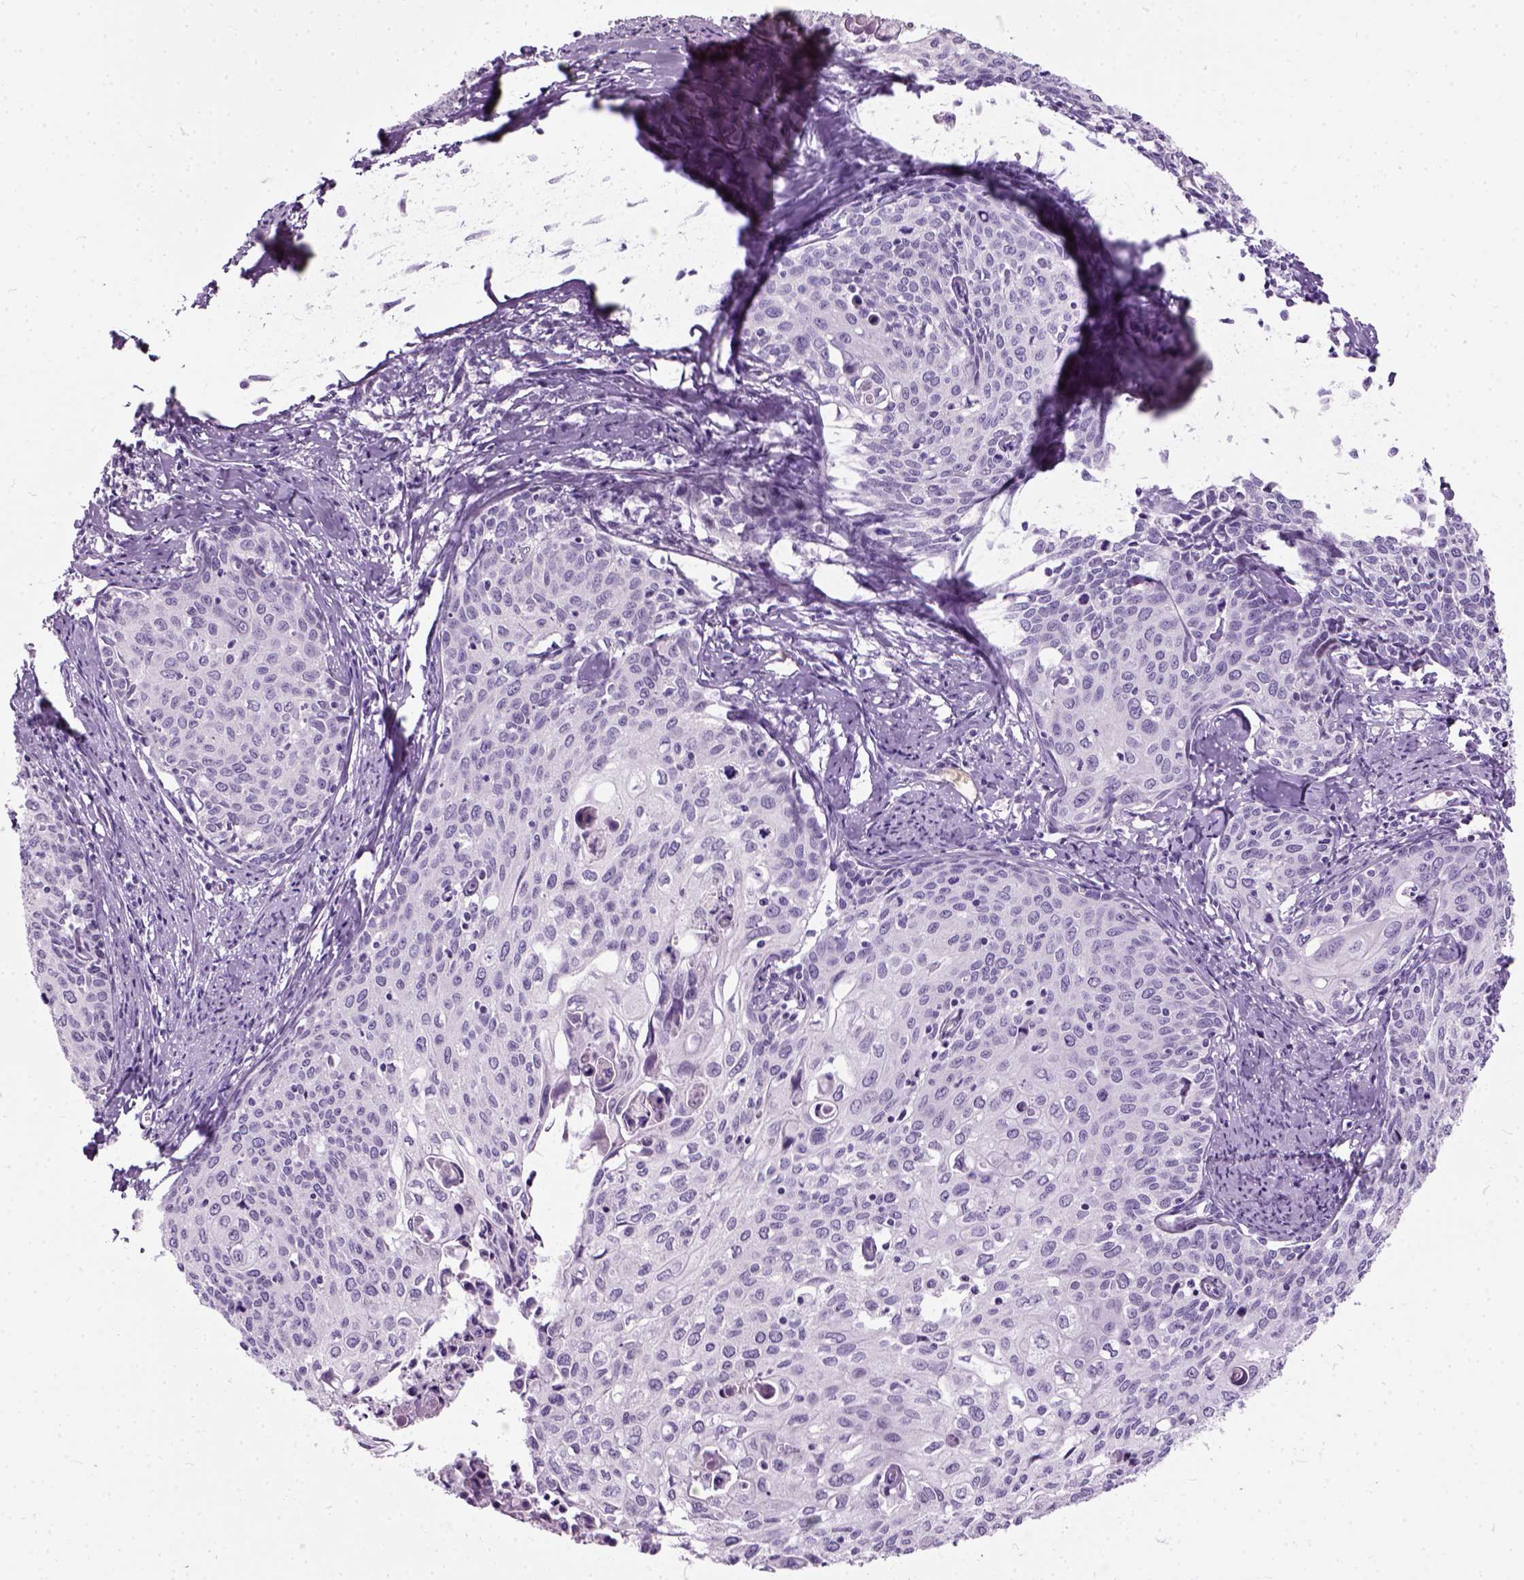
{"staining": {"intensity": "negative", "quantity": "none", "location": "none"}, "tissue": "cervical cancer", "cell_type": "Tumor cells", "image_type": "cancer", "snomed": [{"axis": "morphology", "description": "Squamous cell carcinoma, NOS"}, {"axis": "topography", "description": "Cervix"}], "caption": "IHC photomicrograph of neoplastic tissue: human squamous cell carcinoma (cervical) stained with DAB exhibits no significant protein expression in tumor cells. The staining is performed using DAB (3,3'-diaminobenzidine) brown chromogen with nuclei counter-stained in using hematoxylin.", "gene": "AXDND1", "patient": {"sex": "female", "age": 62}}